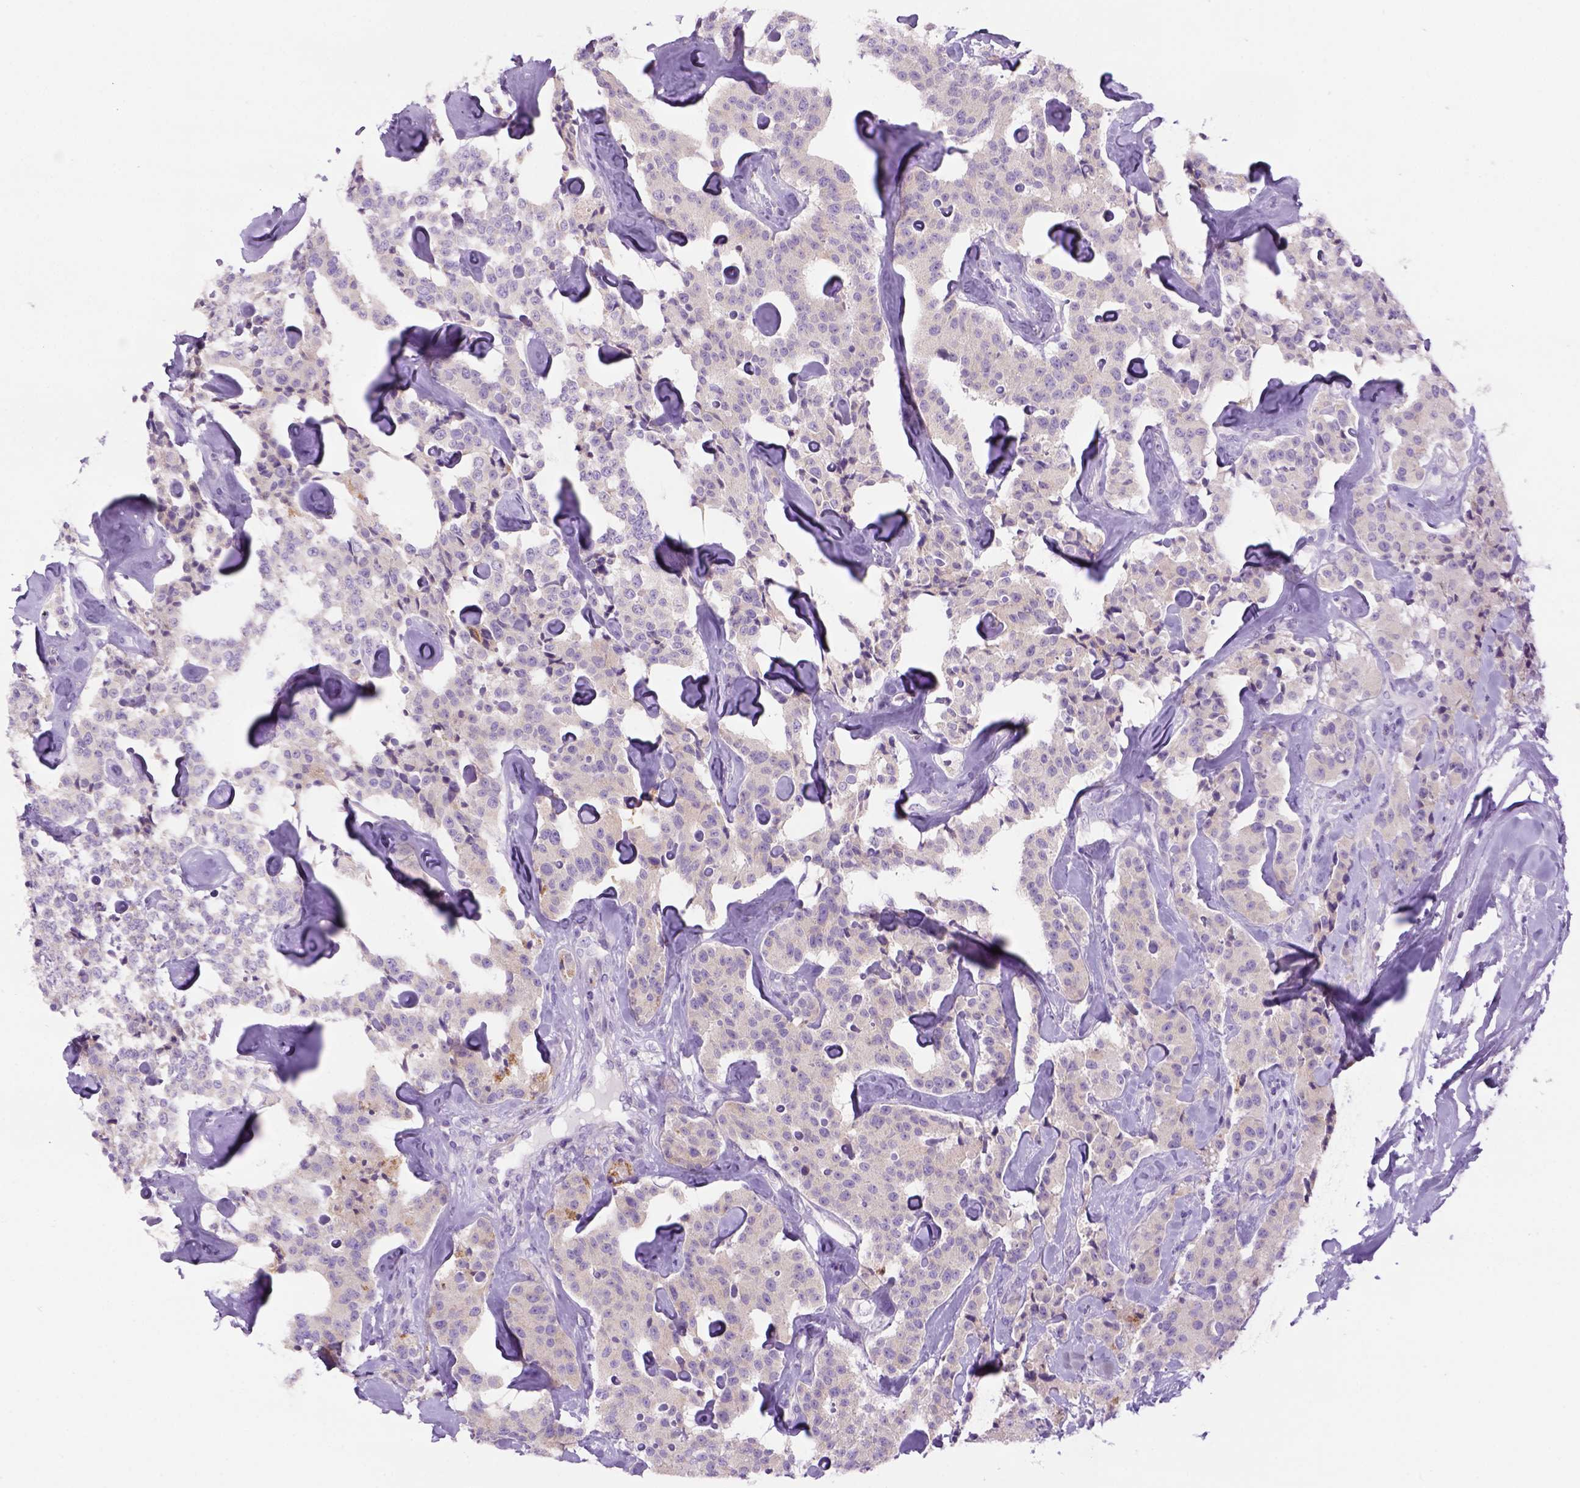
{"staining": {"intensity": "negative", "quantity": "none", "location": "none"}, "tissue": "carcinoid", "cell_type": "Tumor cells", "image_type": "cancer", "snomed": [{"axis": "morphology", "description": "Carcinoid, malignant, NOS"}, {"axis": "topography", "description": "Pancreas"}], "caption": "High power microscopy micrograph of an immunohistochemistry (IHC) micrograph of carcinoid, revealing no significant expression in tumor cells.", "gene": "DNAH11", "patient": {"sex": "male", "age": 41}}